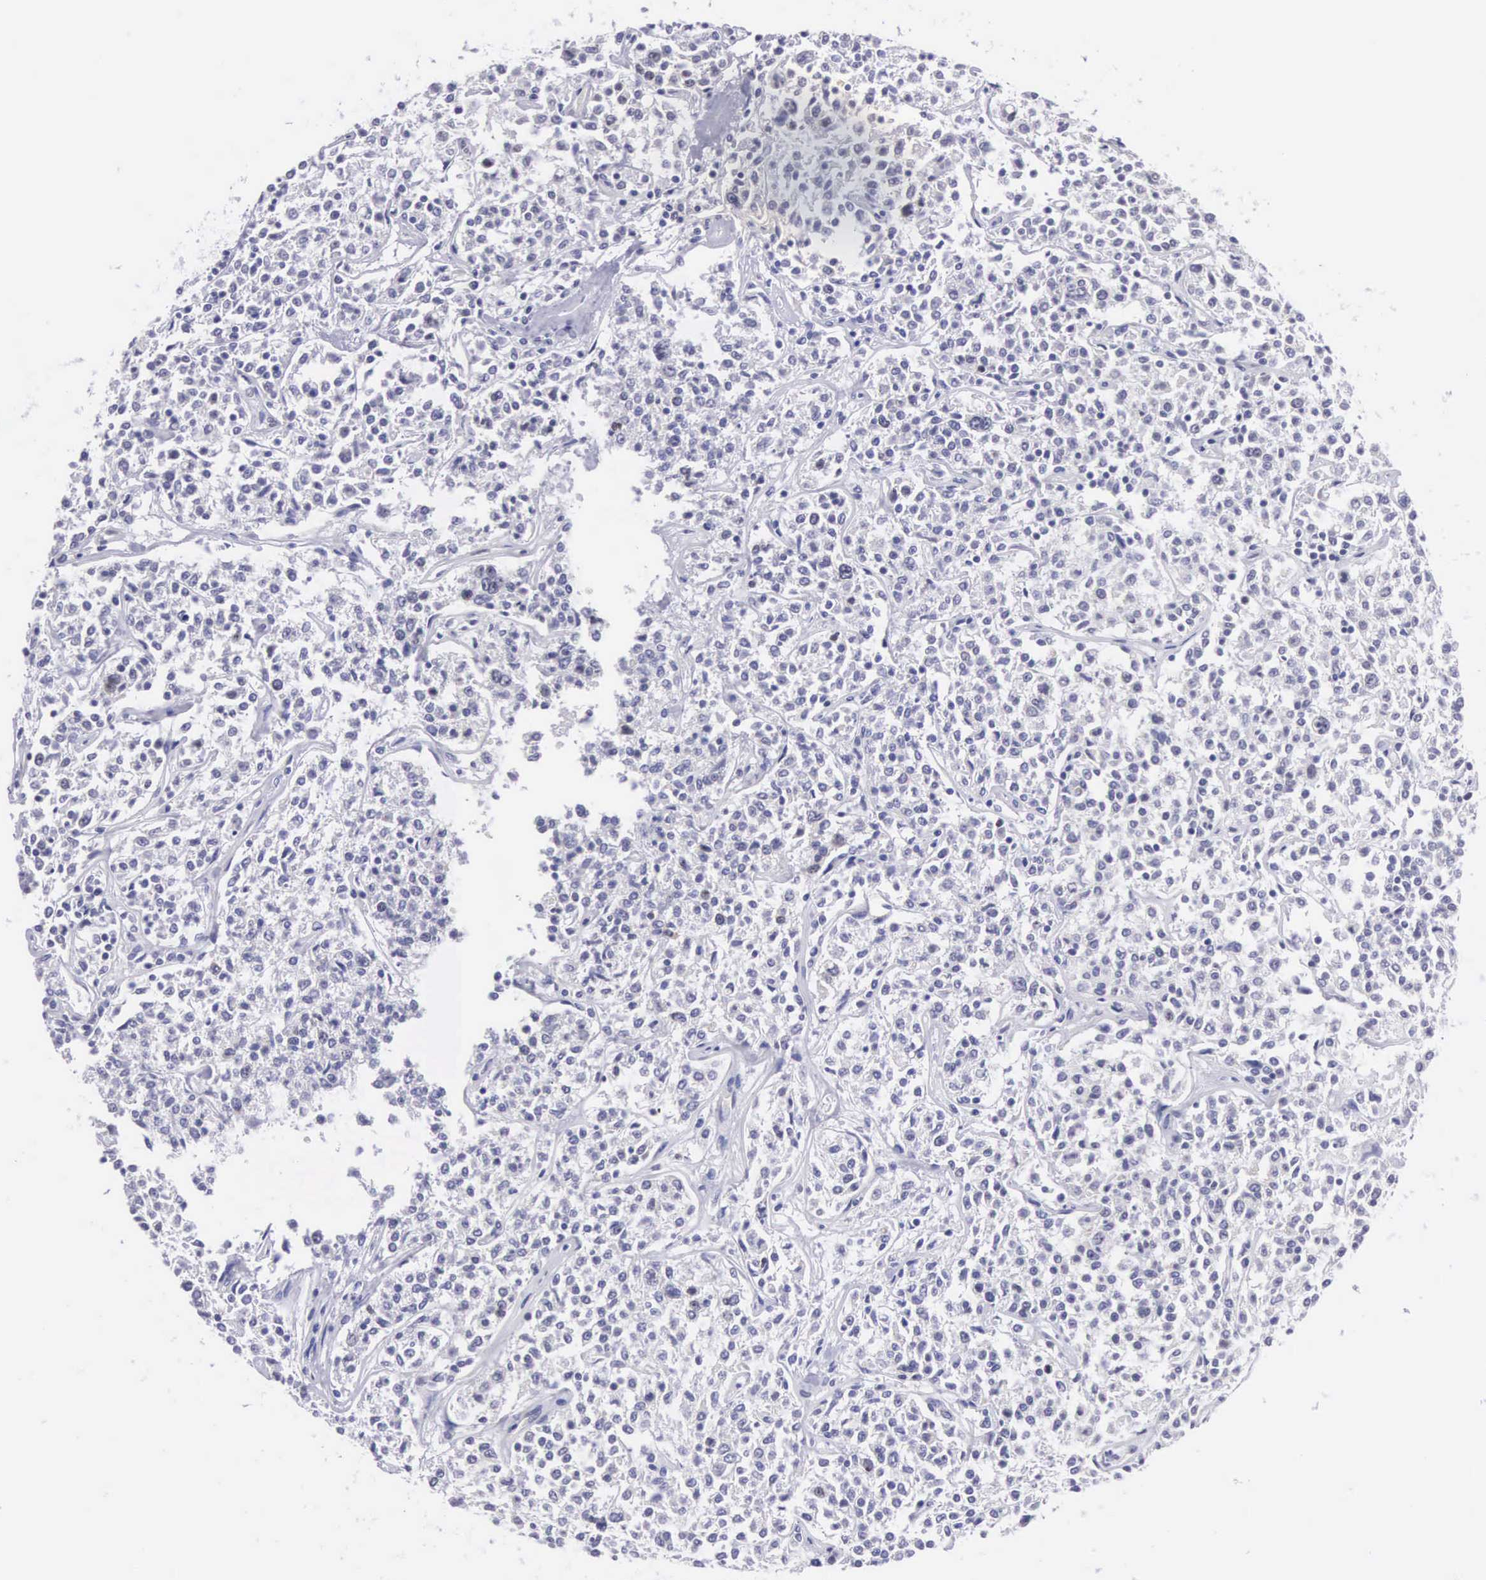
{"staining": {"intensity": "negative", "quantity": "none", "location": "none"}, "tissue": "lymphoma", "cell_type": "Tumor cells", "image_type": "cancer", "snomed": [{"axis": "morphology", "description": "Malignant lymphoma, non-Hodgkin's type, Low grade"}, {"axis": "topography", "description": "Small intestine"}], "caption": "Immunohistochemistry of human lymphoma exhibits no positivity in tumor cells. The staining was performed using DAB (3,3'-diaminobenzidine) to visualize the protein expression in brown, while the nuclei were stained in blue with hematoxylin (Magnification: 20x).", "gene": "SOX11", "patient": {"sex": "female", "age": 59}}